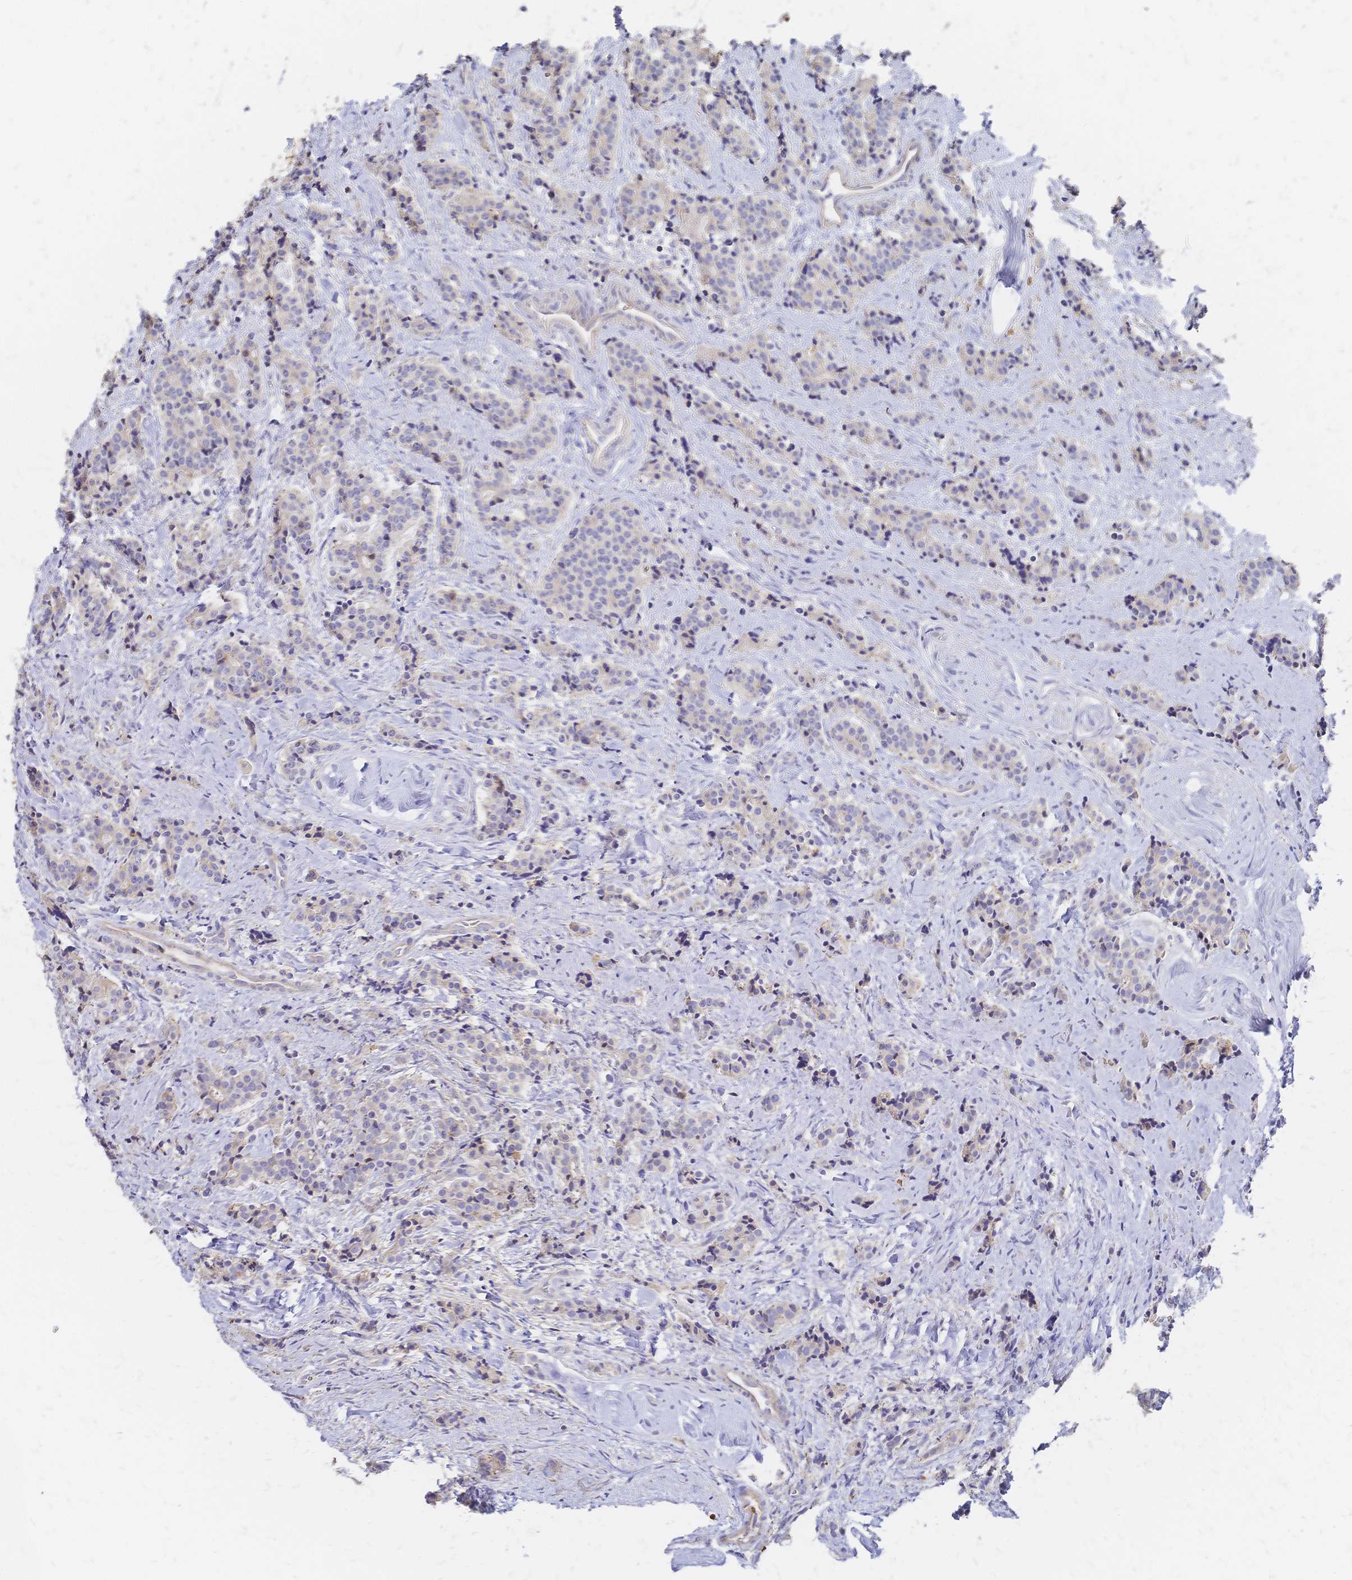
{"staining": {"intensity": "negative", "quantity": "none", "location": "none"}, "tissue": "carcinoid", "cell_type": "Tumor cells", "image_type": "cancer", "snomed": [{"axis": "morphology", "description": "Carcinoid, malignant, NOS"}, {"axis": "topography", "description": "Small intestine"}], "caption": "IHC of carcinoid (malignant) displays no expression in tumor cells.", "gene": "SLC5A1", "patient": {"sex": "female", "age": 73}}